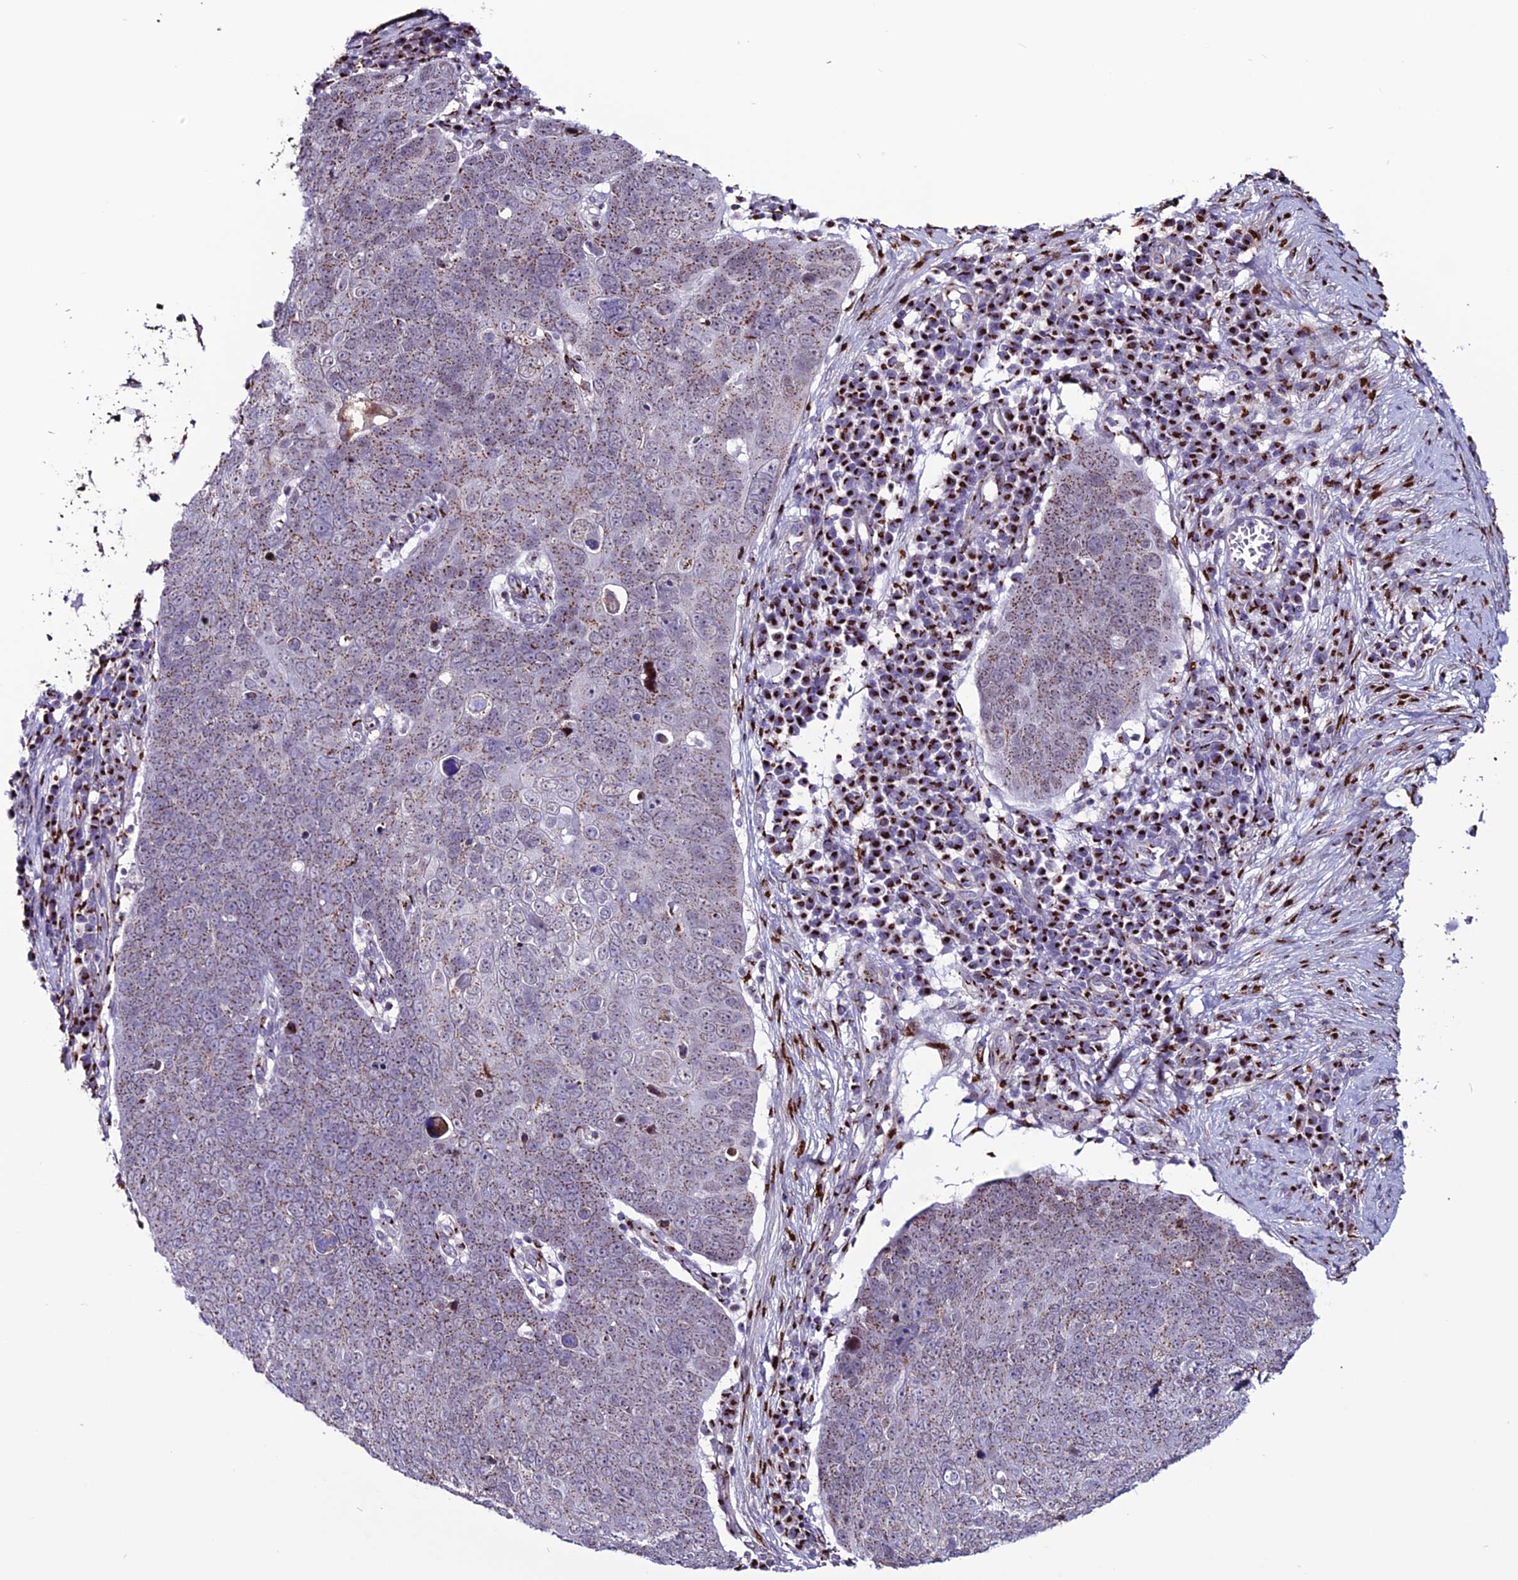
{"staining": {"intensity": "moderate", "quantity": "25%-75%", "location": "cytoplasmic/membranous"}, "tissue": "skin cancer", "cell_type": "Tumor cells", "image_type": "cancer", "snomed": [{"axis": "morphology", "description": "Squamous cell carcinoma, NOS"}, {"axis": "topography", "description": "Skin"}], "caption": "This is a micrograph of immunohistochemistry staining of skin squamous cell carcinoma, which shows moderate expression in the cytoplasmic/membranous of tumor cells.", "gene": "PLEKHA4", "patient": {"sex": "male", "age": 71}}